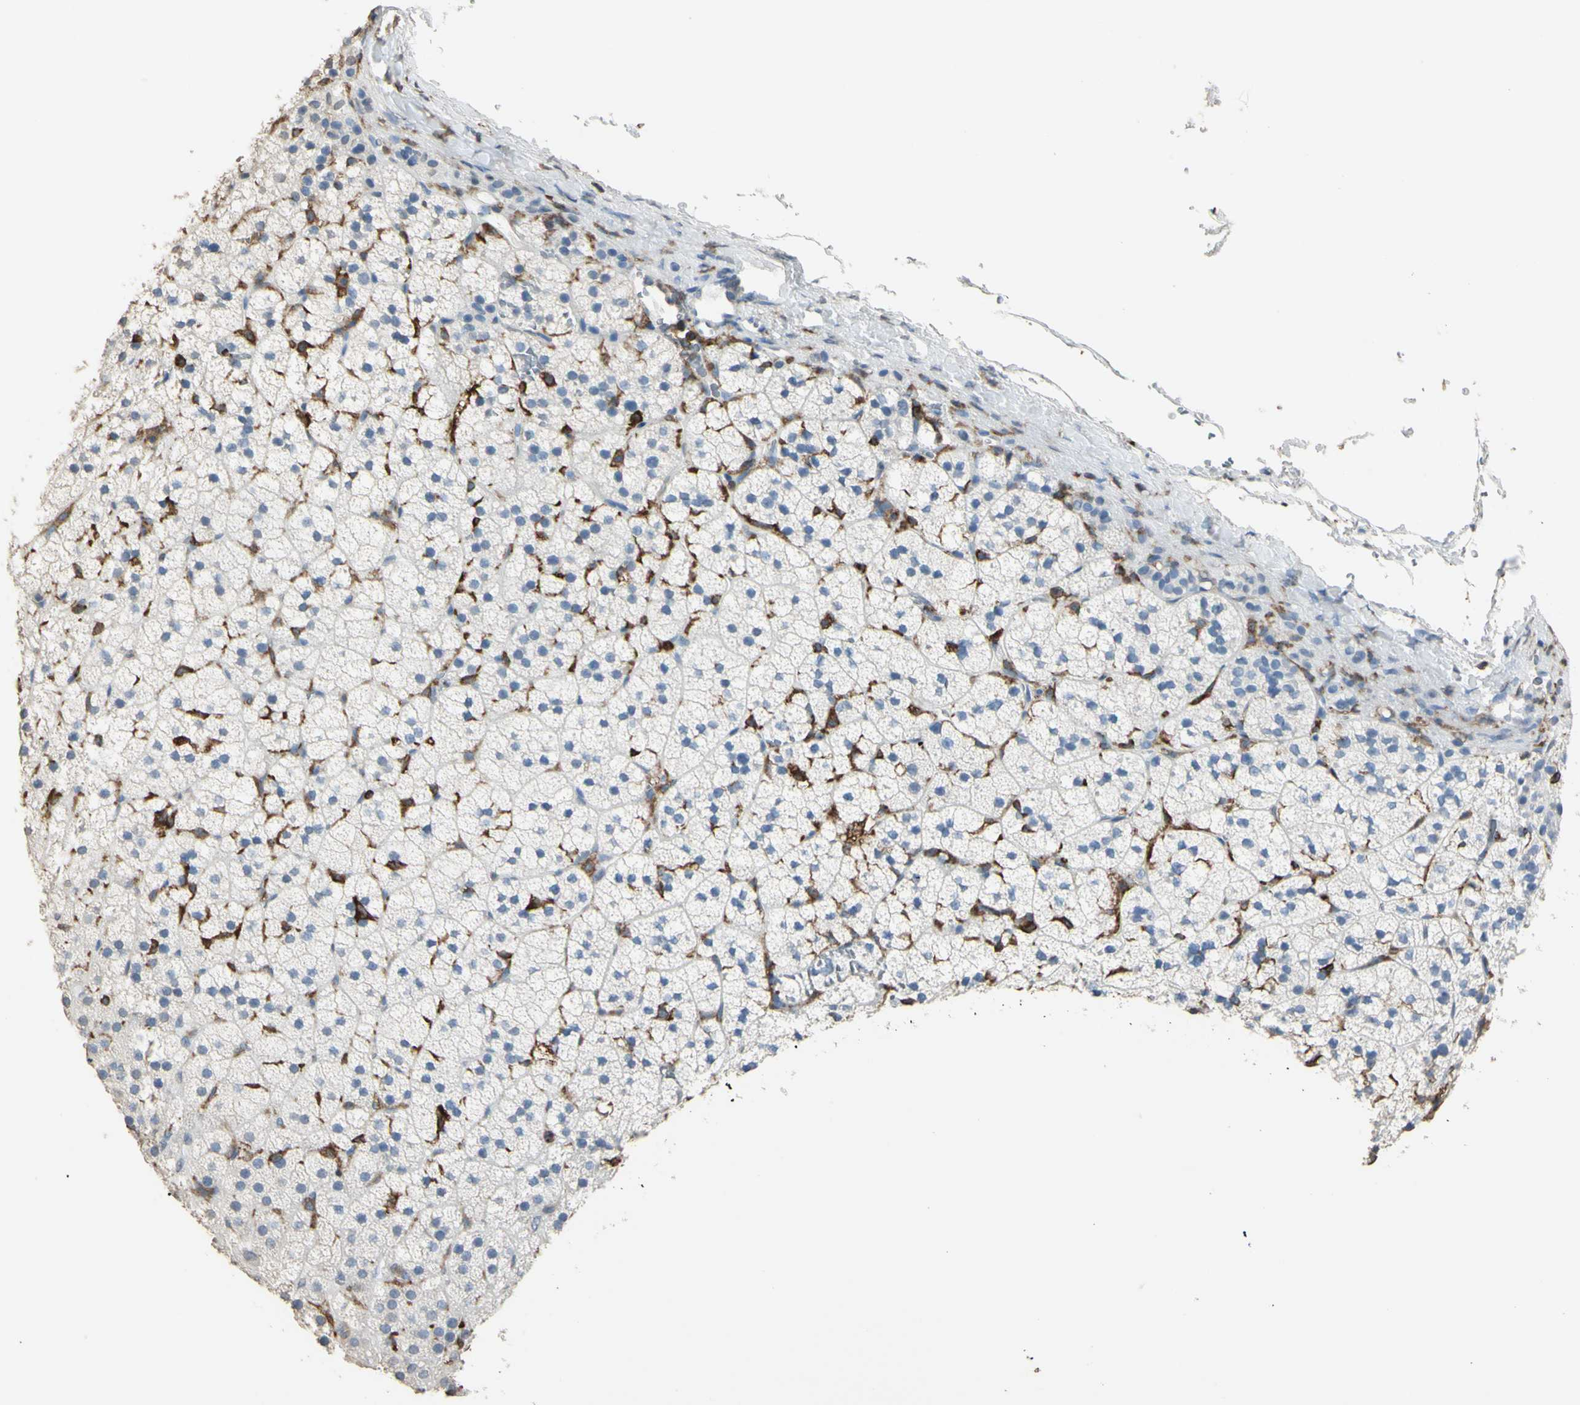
{"staining": {"intensity": "negative", "quantity": "none", "location": "none"}, "tissue": "adrenal gland", "cell_type": "Glandular cells", "image_type": "normal", "snomed": [{"axis": "morphology", "description": "Normal tissue, NOS"}, {"axis": "topography", "description": "Adrenal gland"}], "caption": "Micrograph shows no significant protein expression in glandular cells of unremarkable adrenal gland.", "gene": "PSTPIP1", "patient": {"sex": "male", "age": 35}}